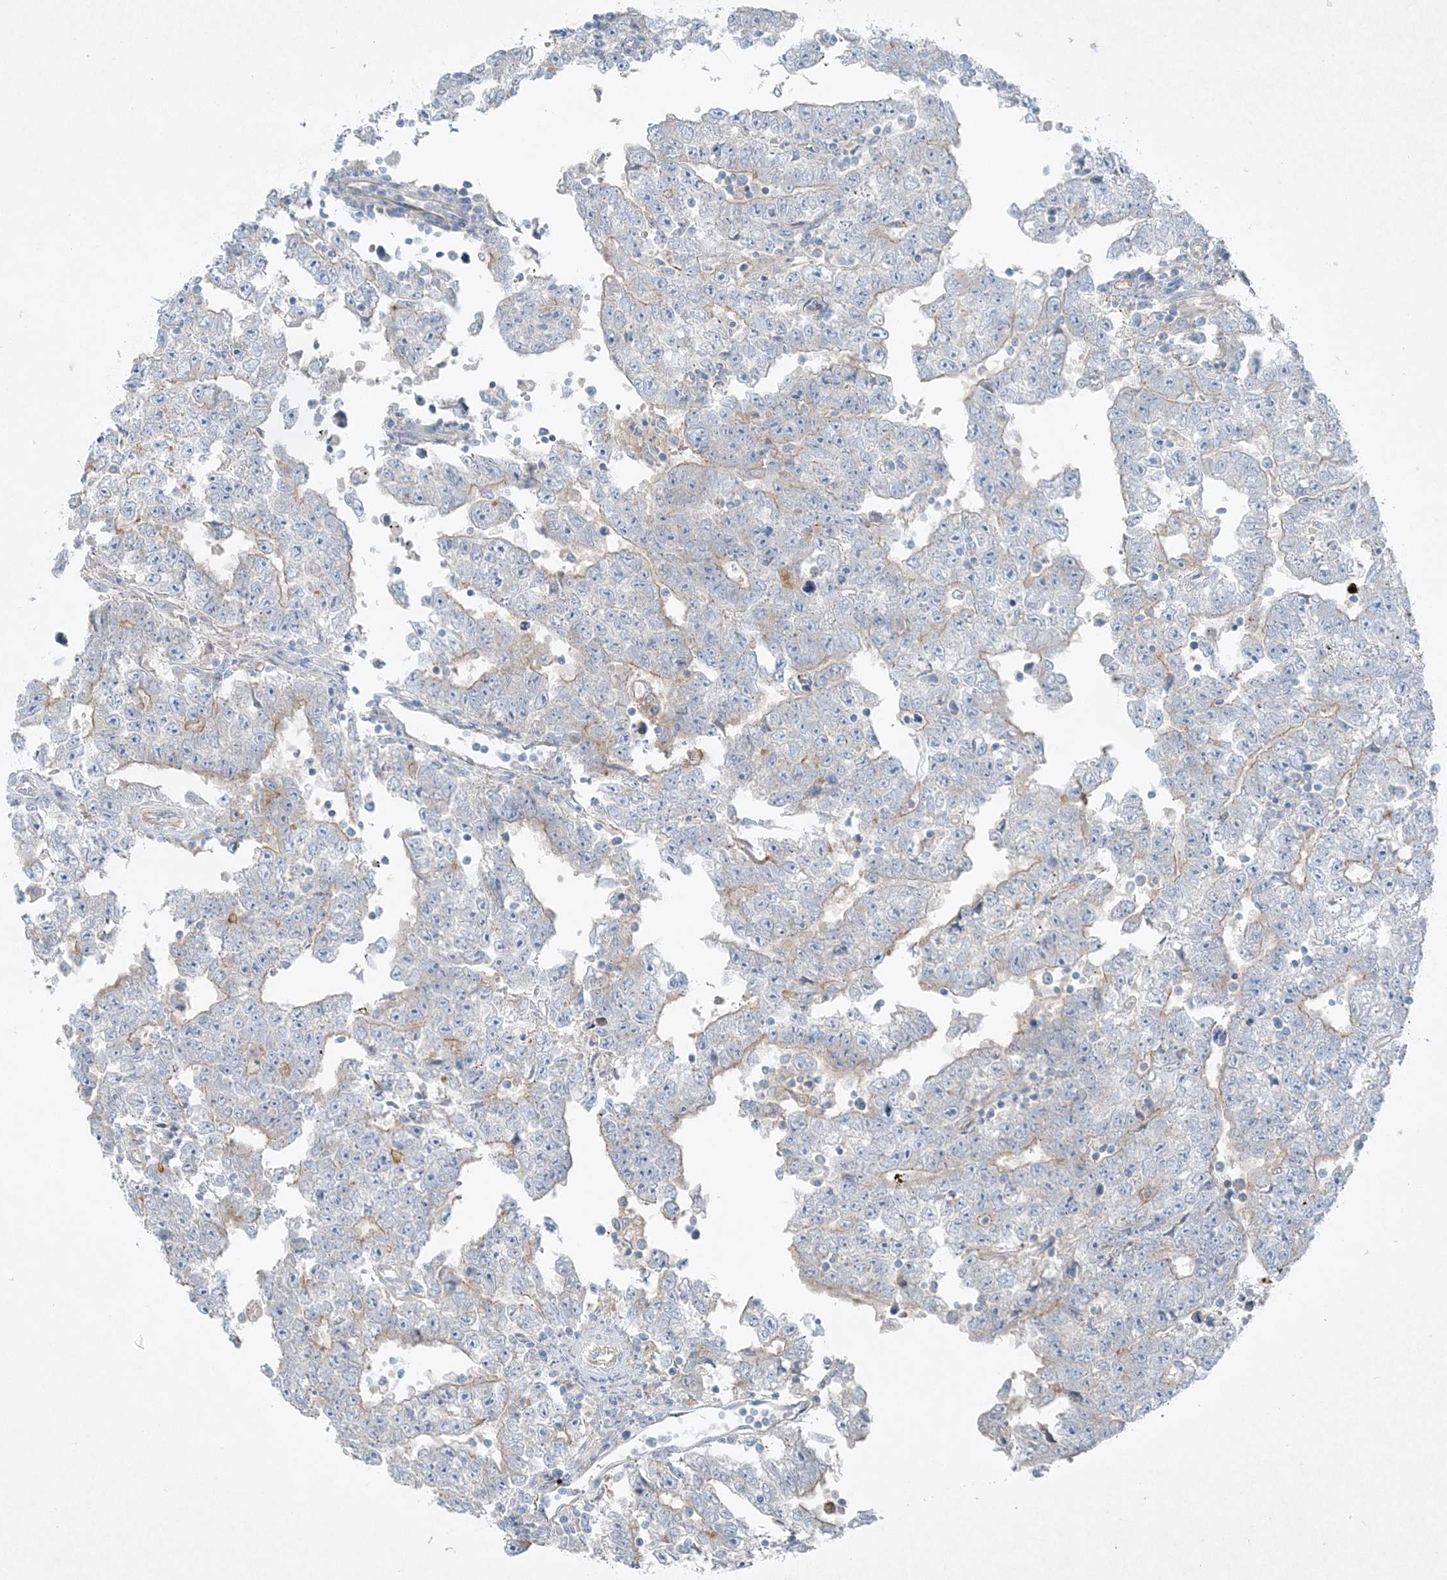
{"staining": {"intensity": "weak", "quantity": "<25%", "location": "cytoplasmic/membranous"}, "tissue": "testis cancer", "cell_type": "Tumor cells", "image_type": "cancer", "snomed": [{"axis": "morphology", "description": "Carcinoma, Embryonal, NOS"}, {"axis": "topography", "description": "Testis"}], "caption": "Immunohistochemistry (IHC) of human embryonal carcinoma (testis) displays no expression in tumor cells.", "gene": "ATP11A", "patient": {"sex": "male", "age": 25}}